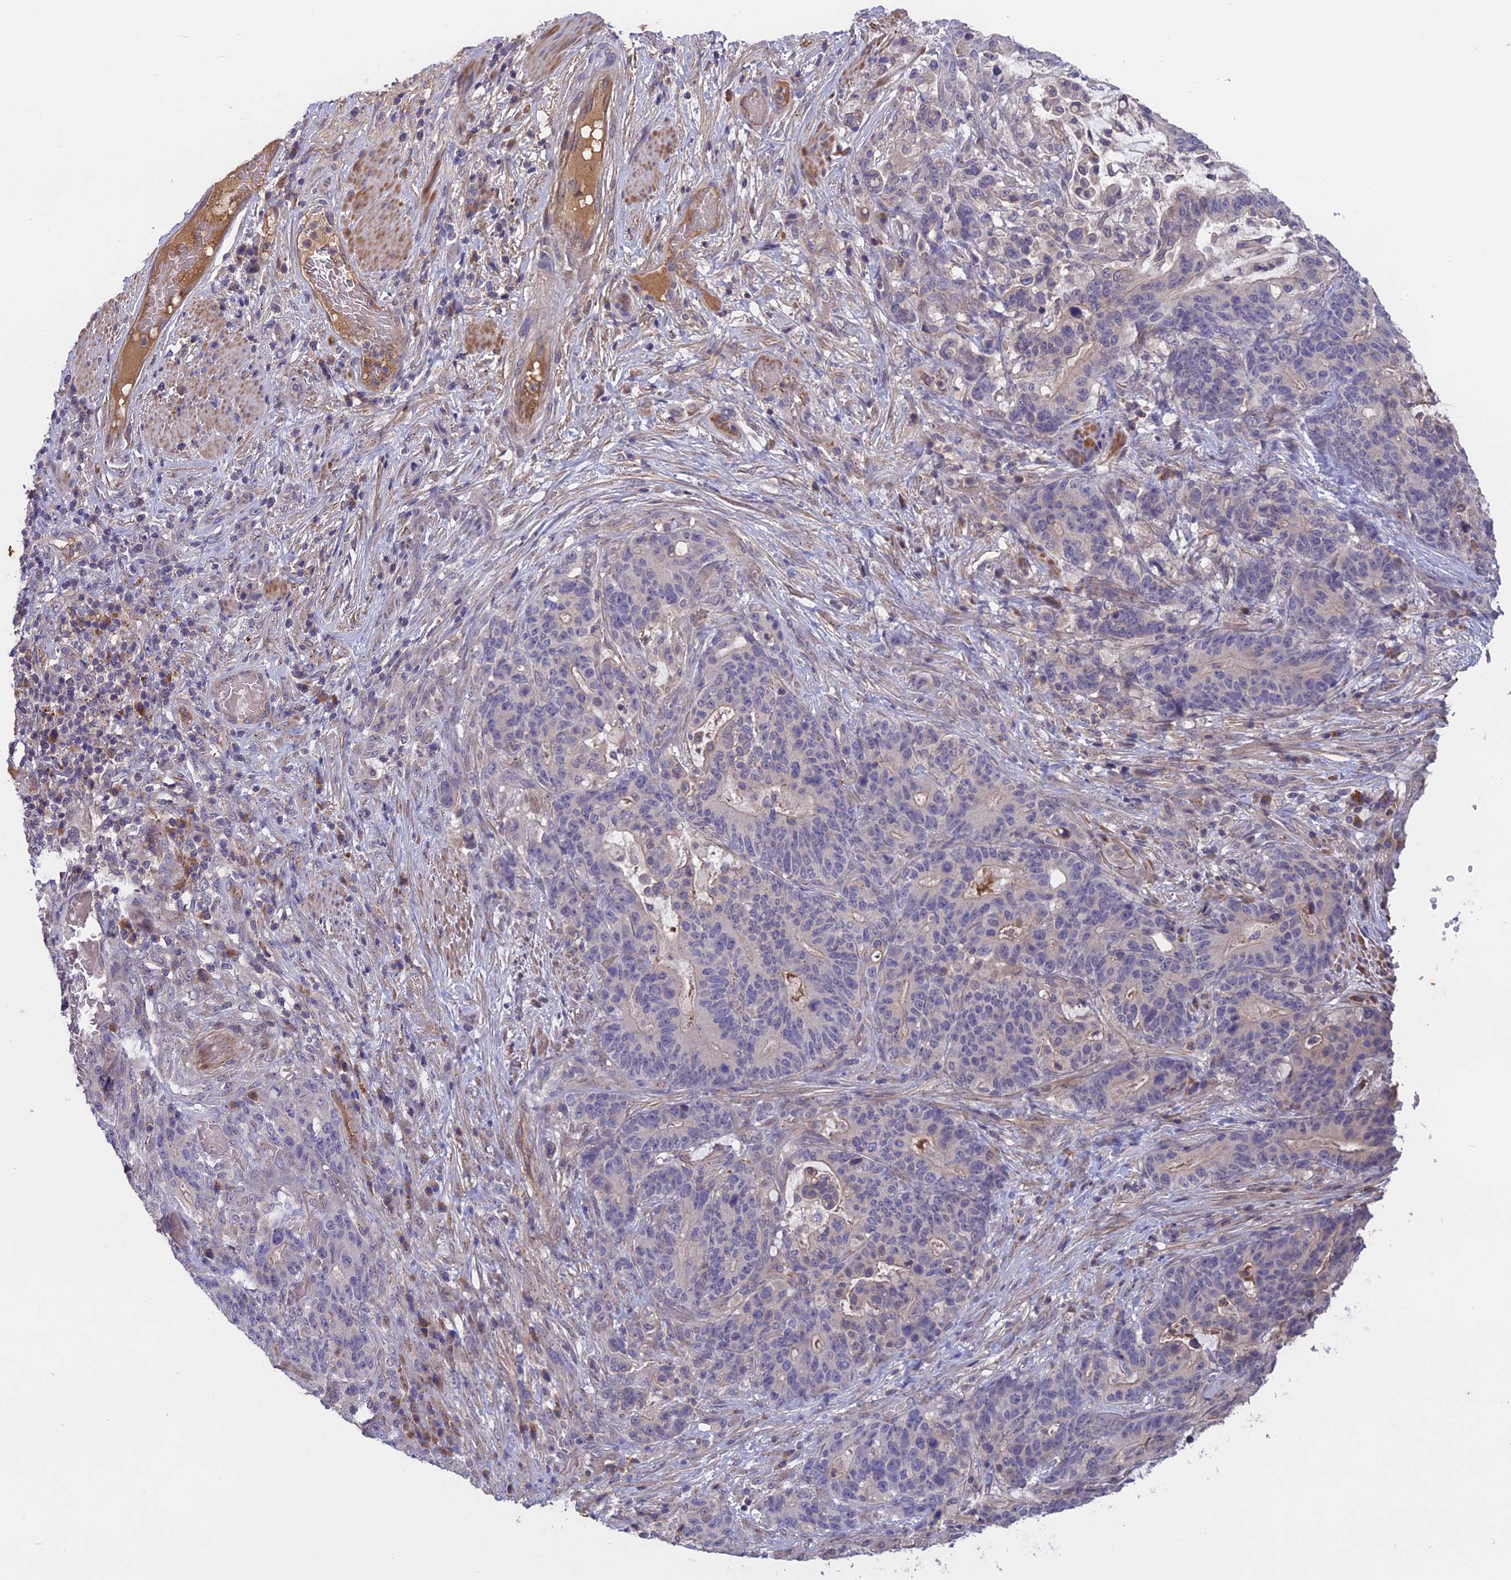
{"staining": {"intensity": "negative", "quantity": "none", "location": "none"}, "tissue": "stomach cancer", "cell_type": "Tumor cells", "image_type": "cancer", "snomed": [{"axis": "morphology", "description": "Normal tissue, NOS"}, {"axis": "morphology", "description": "Adenocarcinoma, NOS"}, {"axis": "topography", "description": "Stomach"}], "caption": "IHC of human adenocarcinoma (stomach) demonstrates no expression in tumor cells.", "gene": "ADO", "patient": {"sex": "female", "age": 64}}